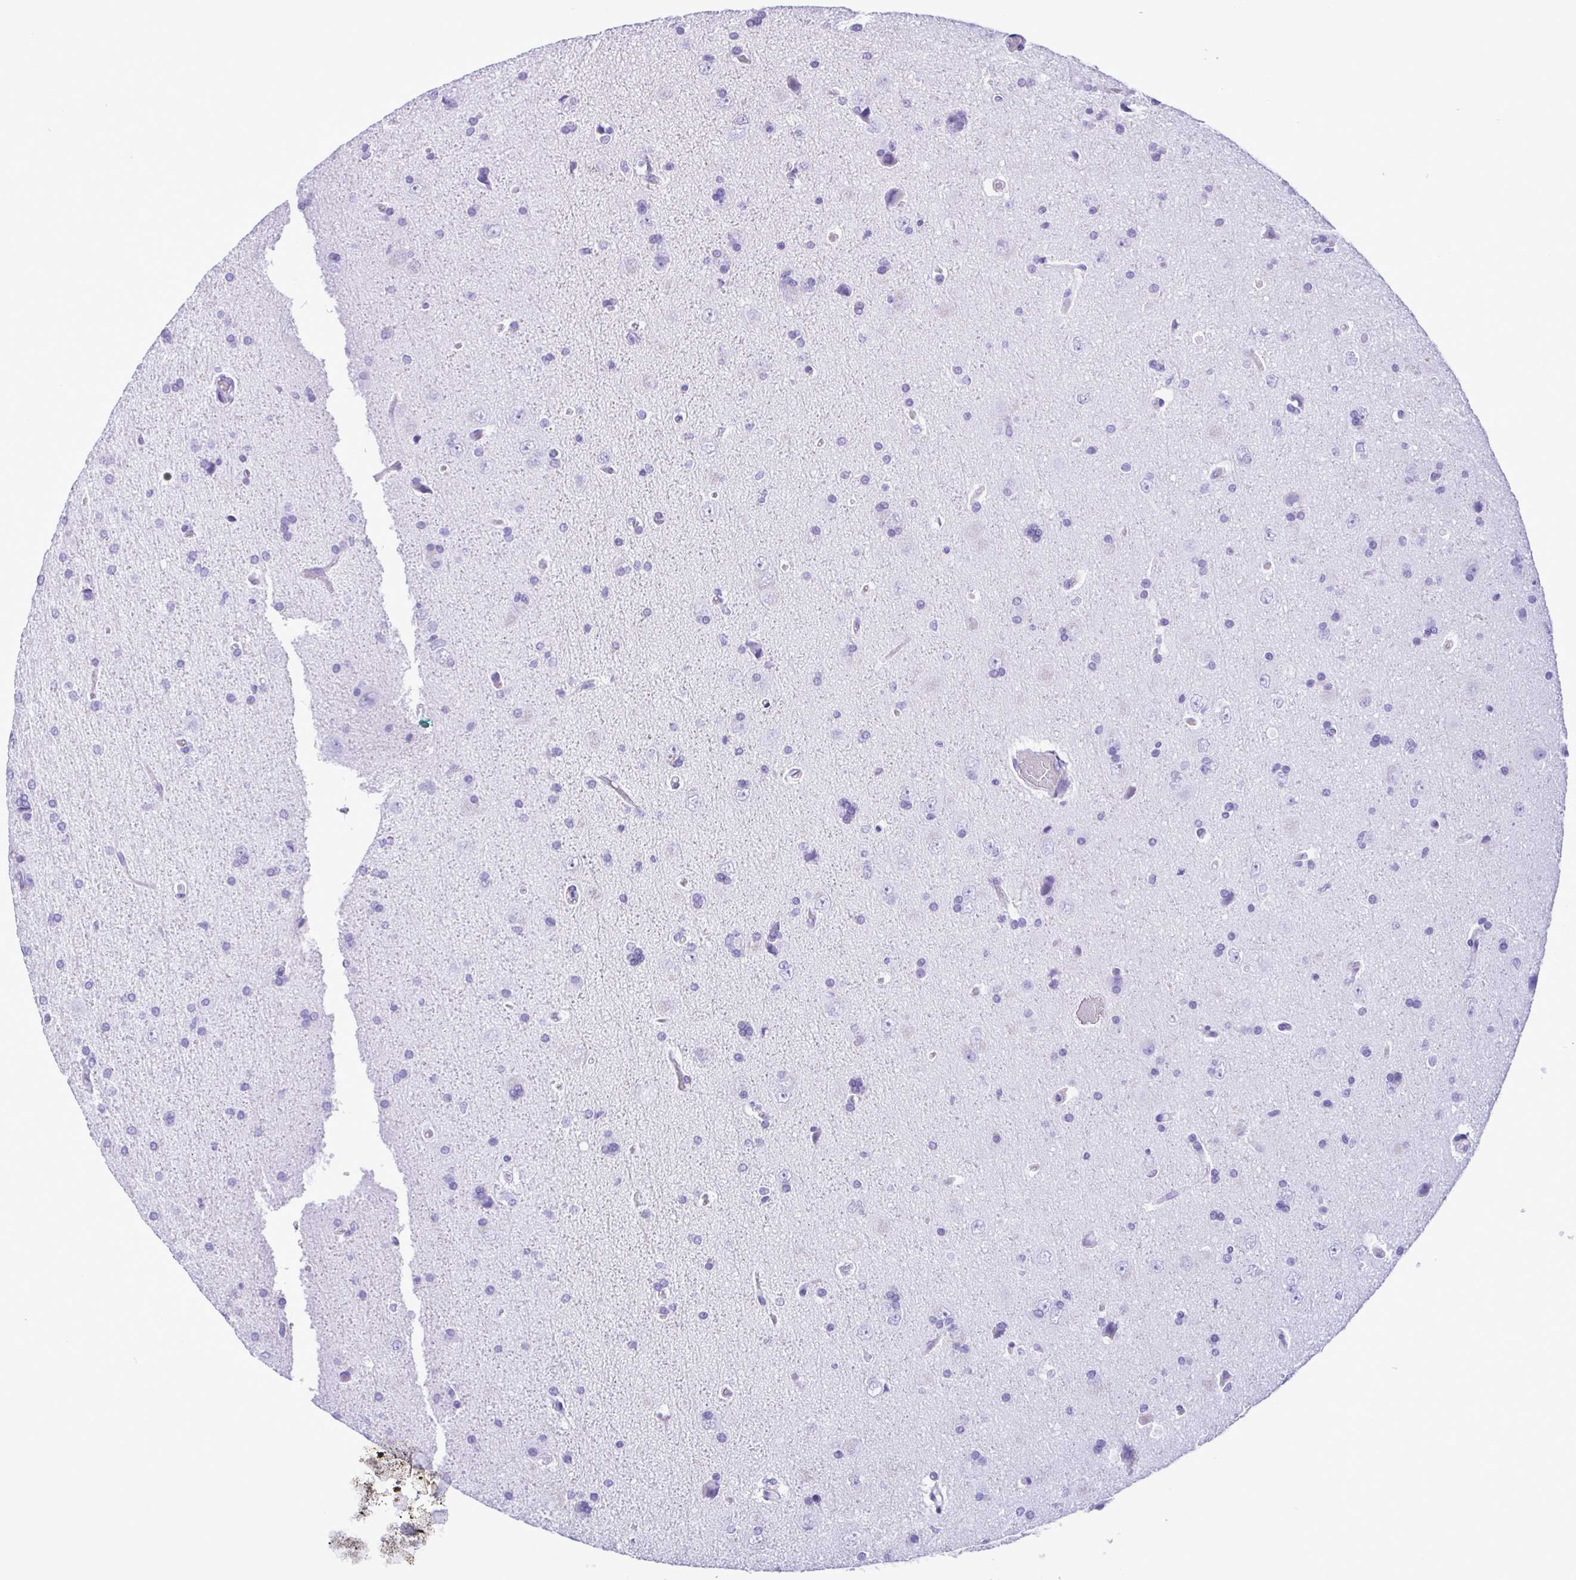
{"staining": {"intensity": "negative", "quantity": "none", "location": "none"}, "tissue": "glioma", "cell_type": "Tumor cells", "image_type": "cancer", "snomed": [{"axis": "morphology", "description": "Glioma, malignant, High grade"}, {"axis": "topography", "description": "Cerebral cortex"}], "caption": "A photomicrograph of high-grade glioma (malignant) stained for a protein demonstrates no brown staining in tumor cells.", "gene": "CBY2", "patient": {"sex": "male", "age": 70}}